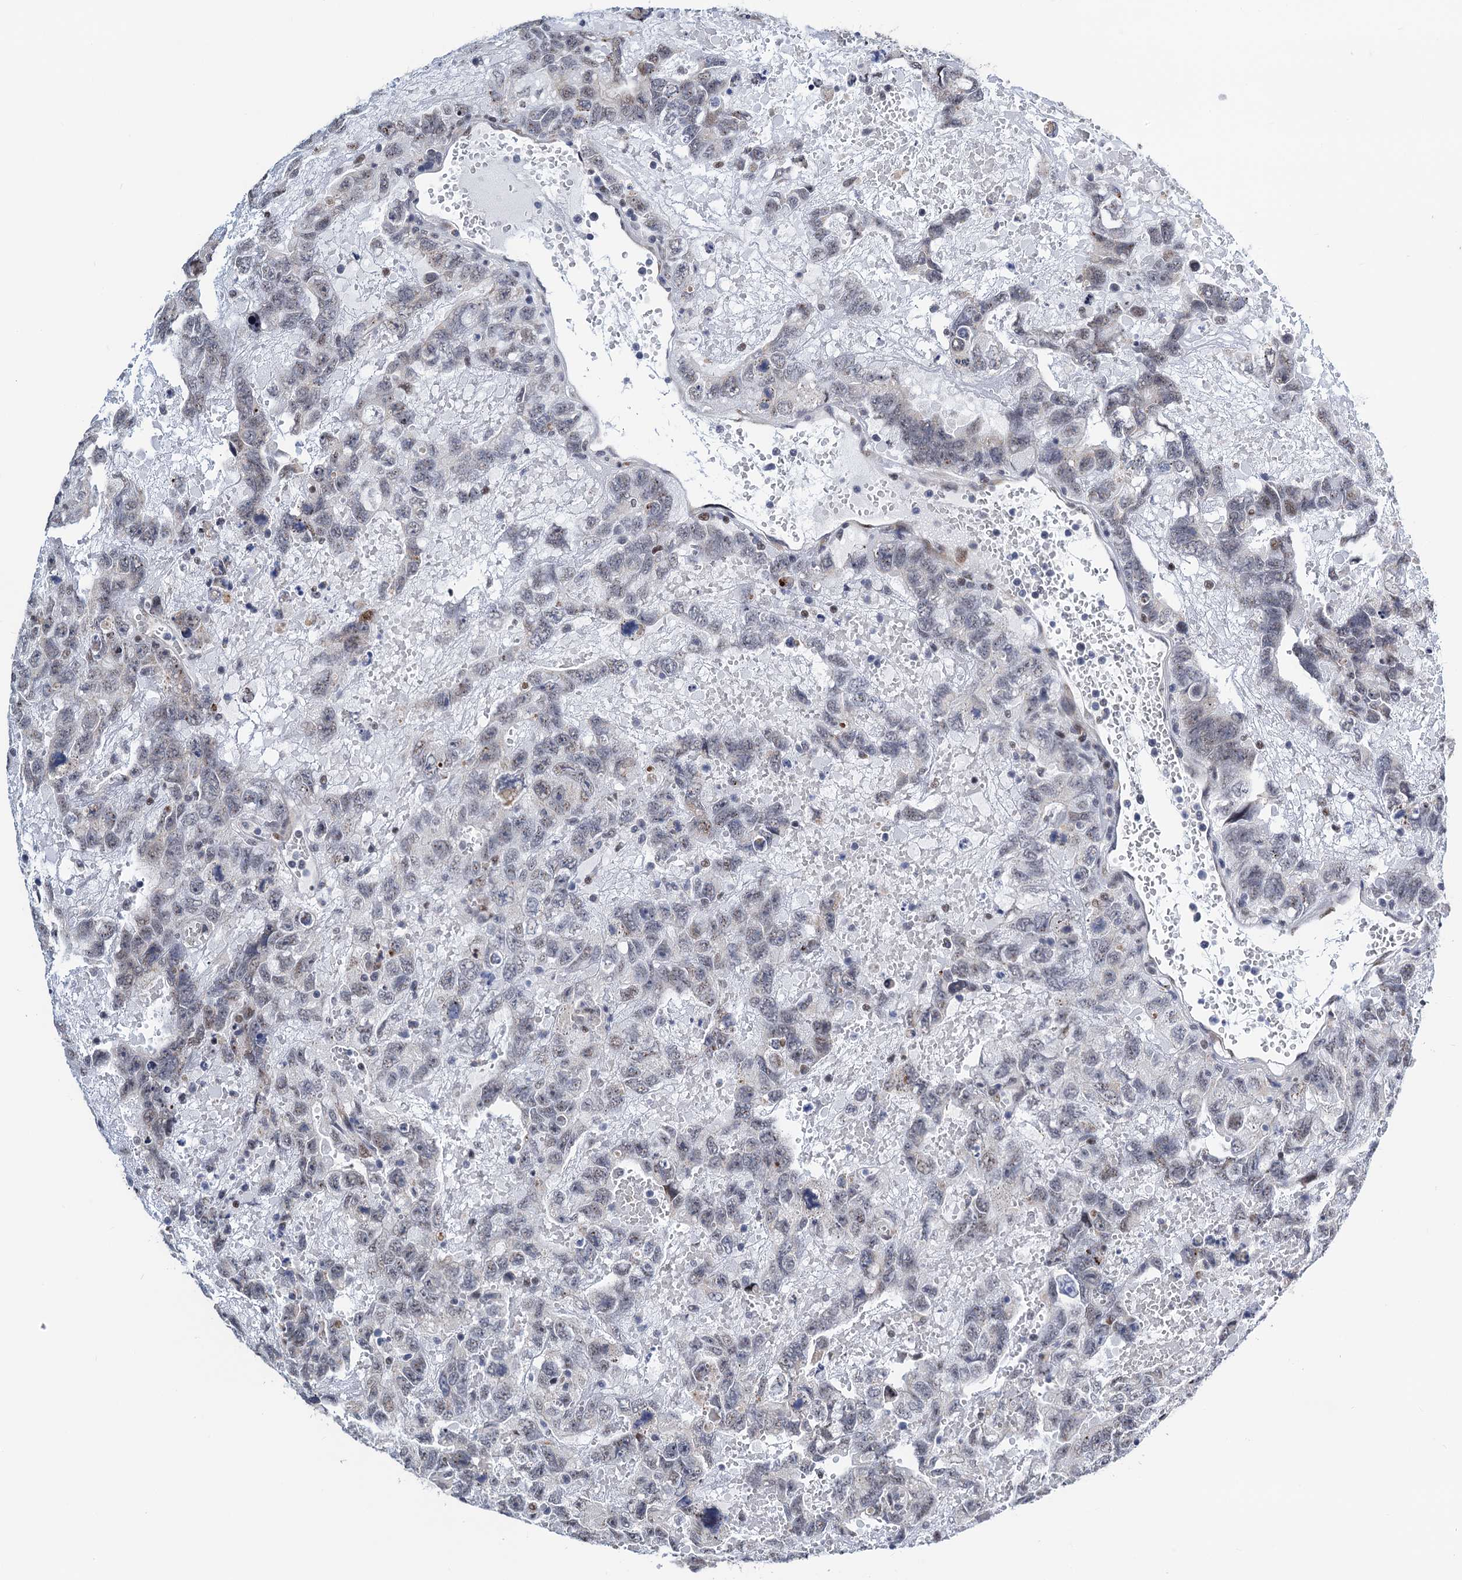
{"staining": {"intensity": "weak", "quantity": "<25%", "location": "nuclear"}, "tissue": "testis cancer", "cell_type": "Tumor cells", "image_type": "cancer", "snomed": [{"axis": "morphology", "description": "Carcinoma, Embryonal, NOS"}, {"axis": "topography", "description": "Testis"}], "caption": "This is a histopathology image of immunohistochemistry (IHC) staining of embryonal carcinoma (testis), which shows no positivity in tumor cells.", "gene": "FAM222A", "patient": {"sex": "male", "age": 45}}